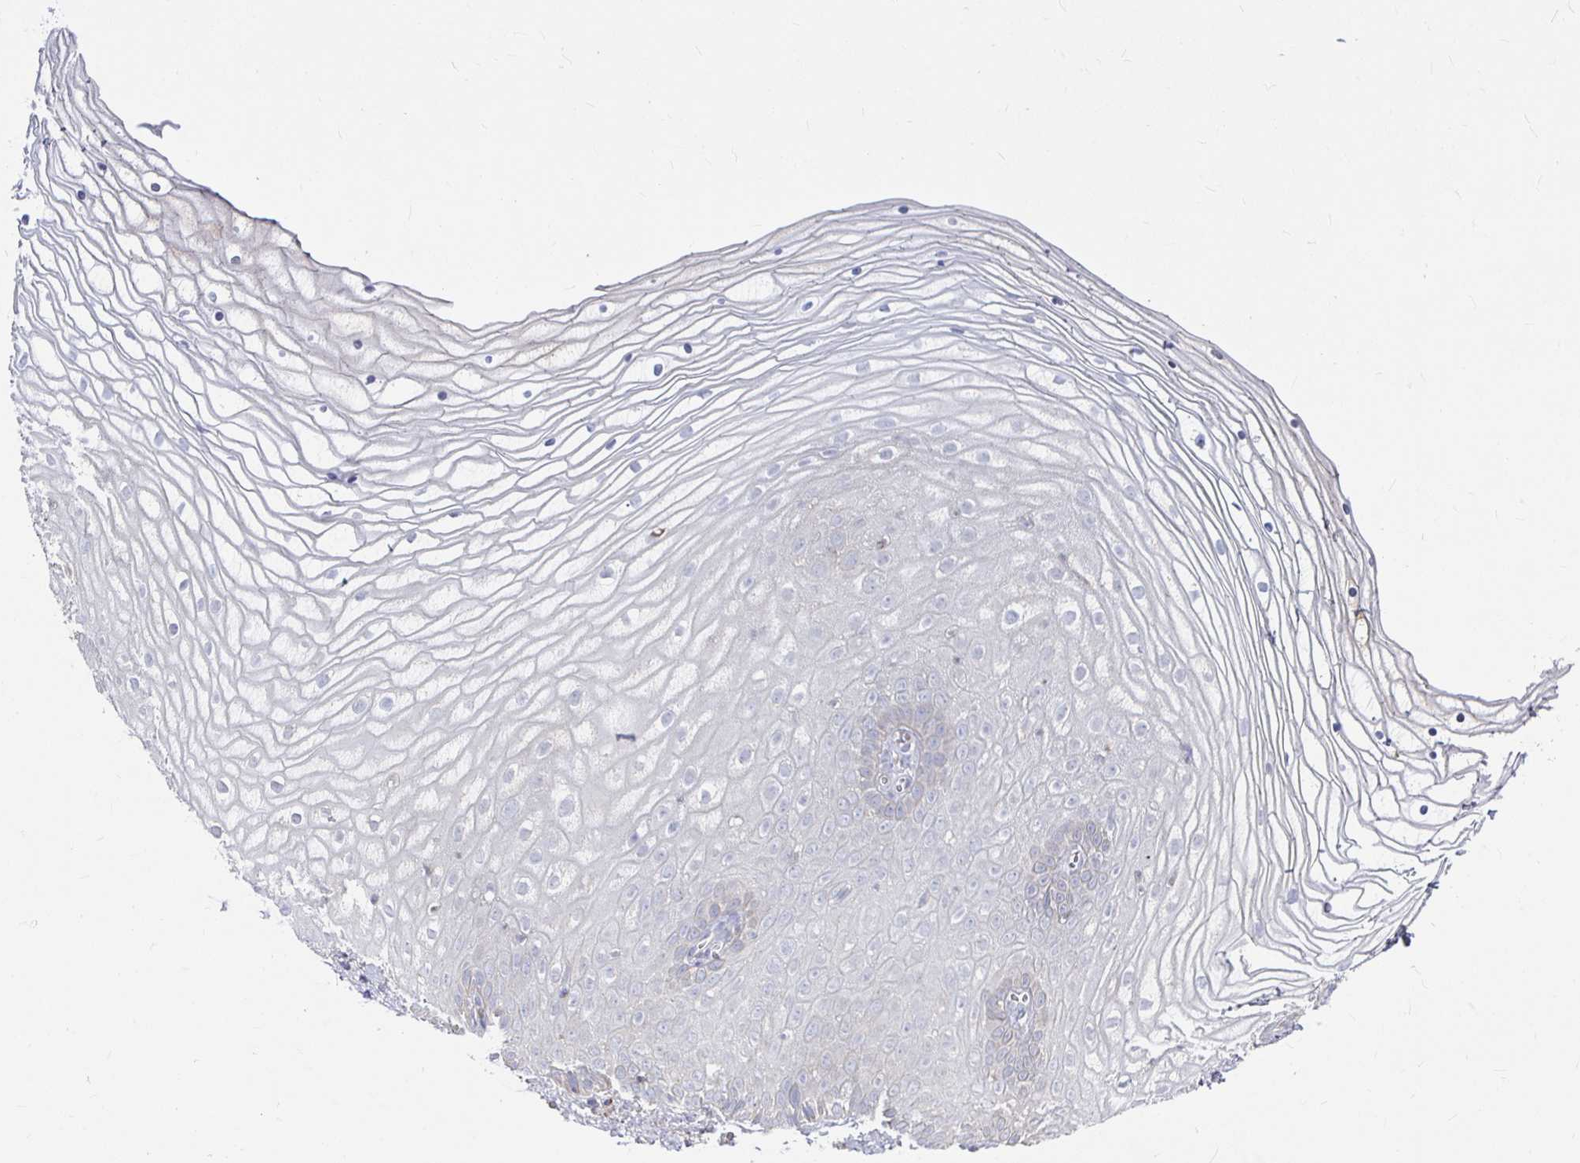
{"staining": {"intensity": "negative", "quantity": "none", "location": "none"}, "tissue": "vagina", "cell_type": "Squamous epithelial cells", "image_type": "normal", "snomed": [{"axis": "morphology", "description": "Normal tissue, NOS"}, {"axis": "topography", "description": "Vagina"}], "caption": "This is a micrograph of immunohistochemistry (IHC) staining of benign vagina, which shows no staining in squamous epithelial cells. (Brightfield microscopy of DAB IHC at high magnification).", "gene": "RNF144B", "patient": {"sex": "female", "age": 56}}